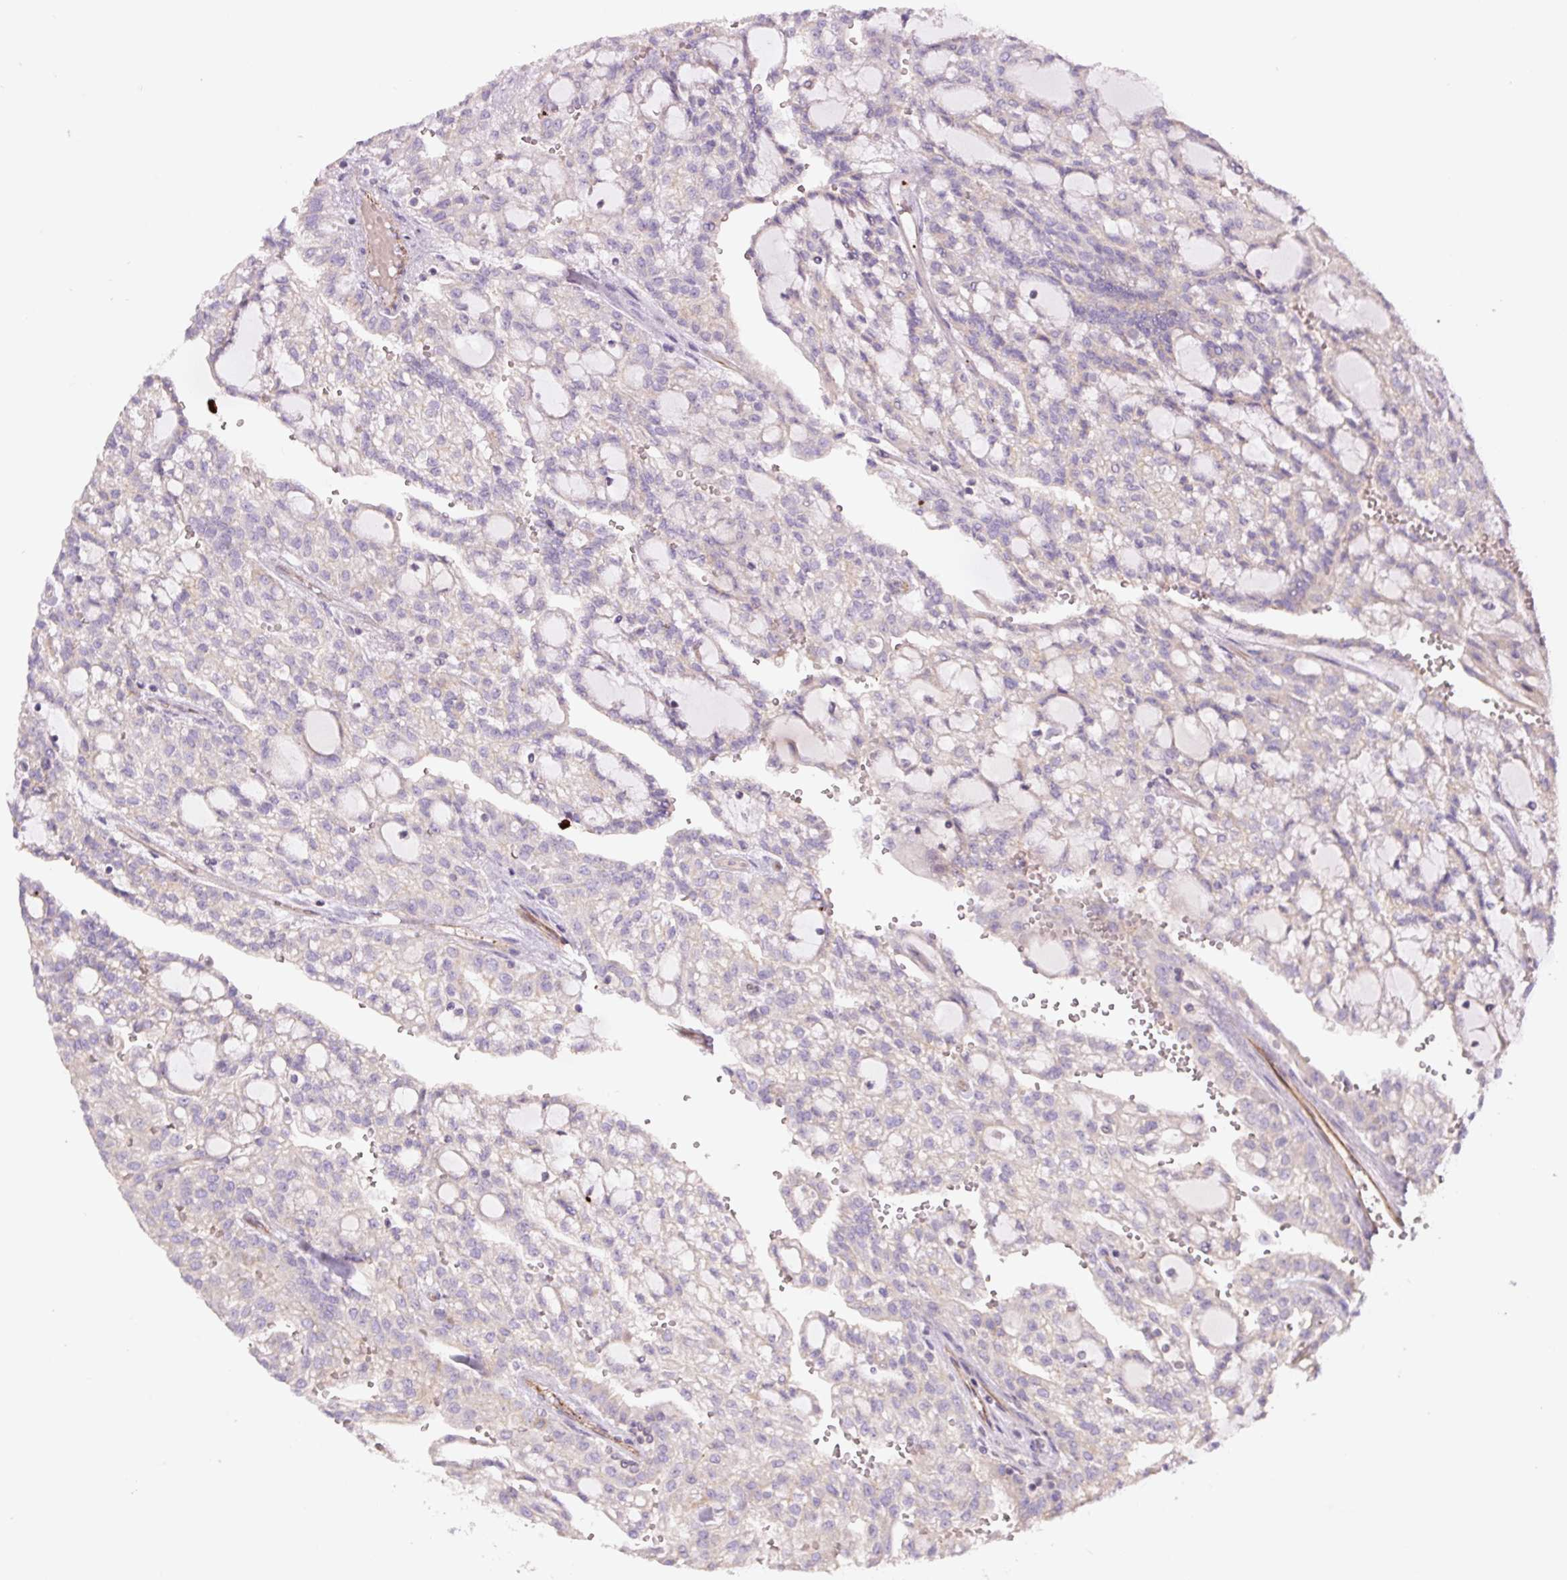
{"staining": {"intensity": "negative", "quantity": "none", "location": "none"}, "tissue": "renal cancer", "cell_type": "Tumor cells", "image_type": "cancer", "snomed": [{"axis": "morphology", "description": "Adenocarcinoma, NOS"}, {"axis": "topography", "description": "Kidney"}], "caption": "Immunohistochemical staining of renal cancer exhibits no significant staining in tumor cells.", "gene": "CCNI2", "patient": {"sex": "male", "age": 63}}